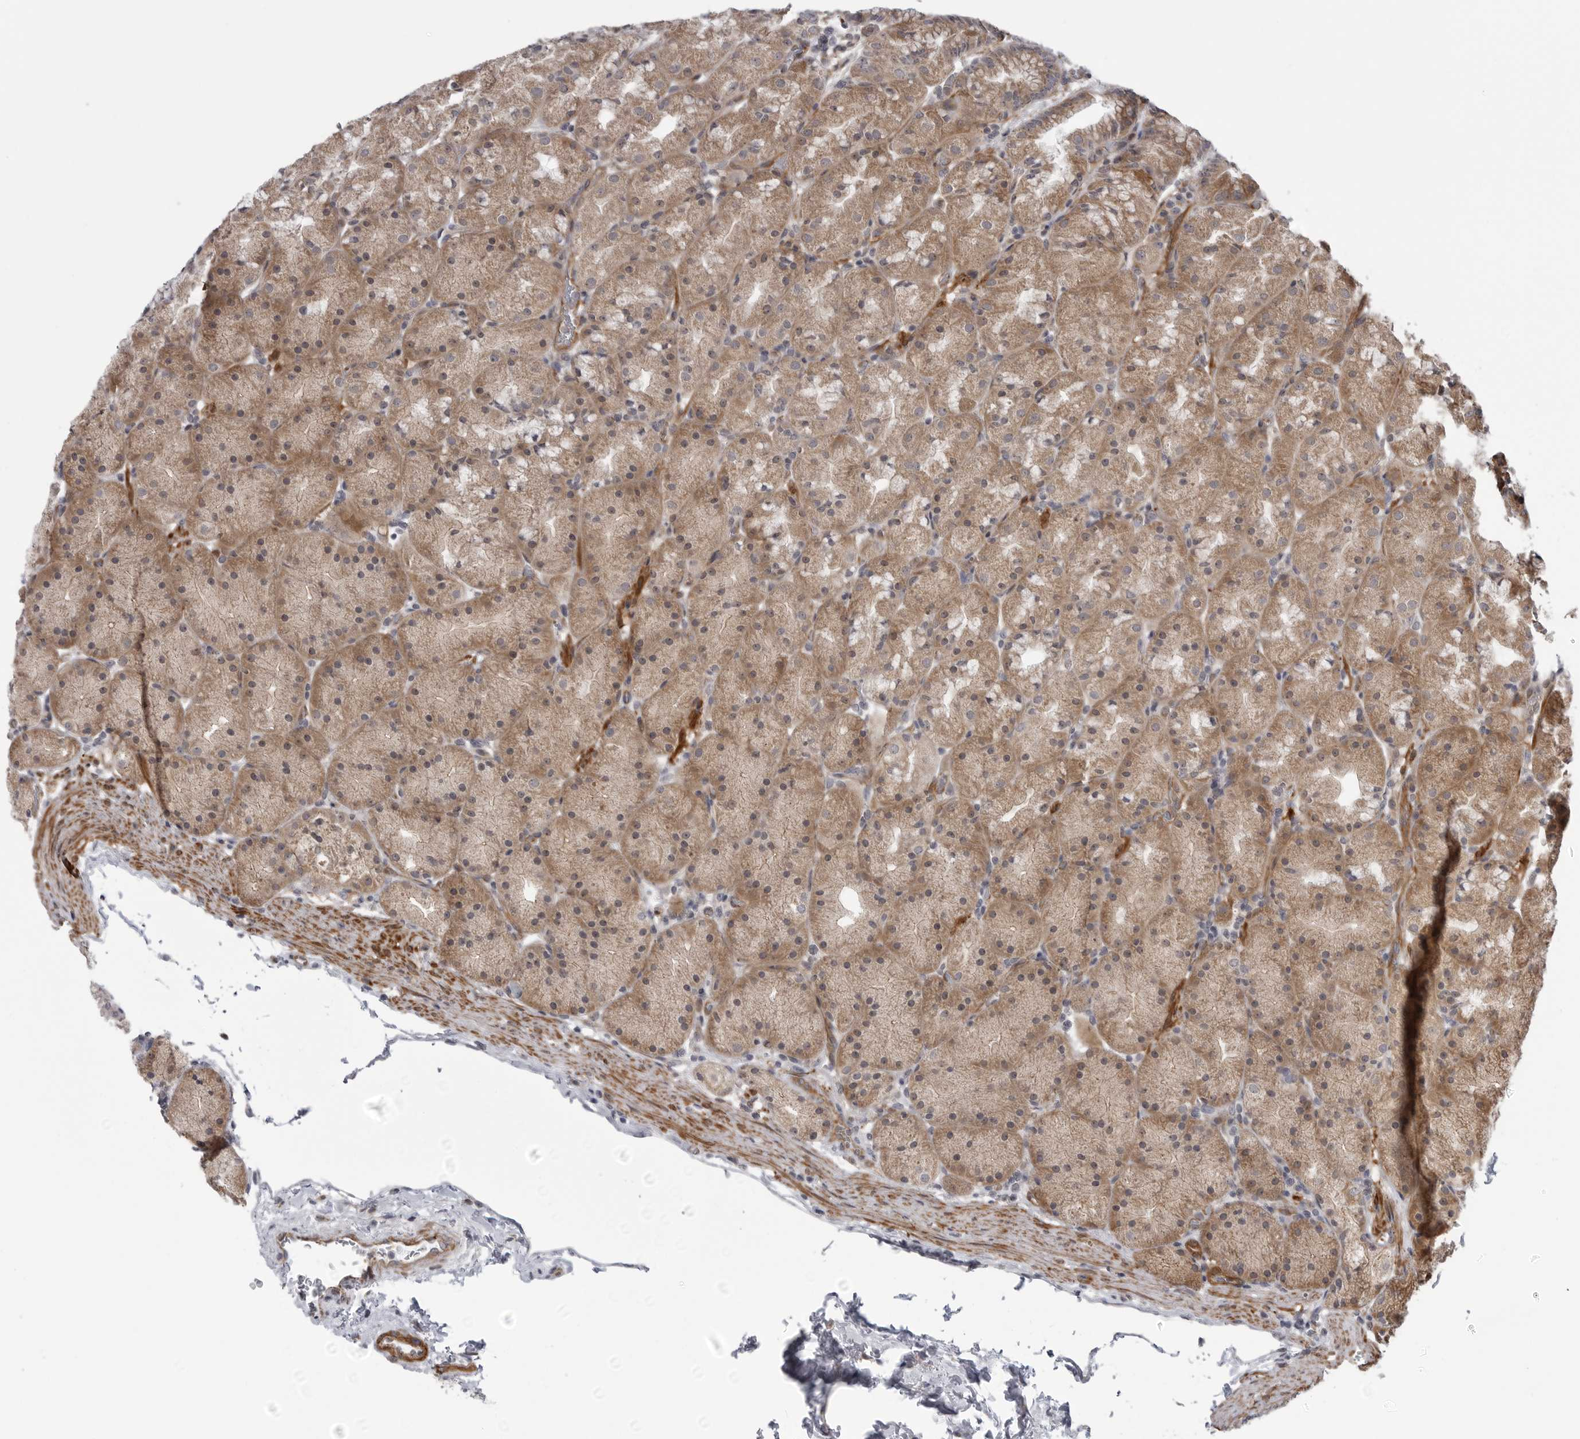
{"staining": {"intensity": "moderate", "quantity": ">75%", "location": "cytoplasmic/membranous"}, "tissue": "stomach", "cell_type": "Glandular cells", "image_type": "normal", "snomed": [{"axis": "morphology", "description": "Normal tissue, NOS"}, {"axis": "topography", "description": "Stomach, upper"}, {"axis": "topography", "description": "Stomach"}], "caption": "A brown stain highlights moderate cytoplasmic/membranous expression of a protein in glandular cells of benign human stomach. The staining is performed using DAB (3,3'-diaminobenzidine) brown chromogen to label protein expression. The nuclei are counter-stained blue using hematoxylin.", "gene": "SCP2", "patient": {"sex": "male", "age": 48}}